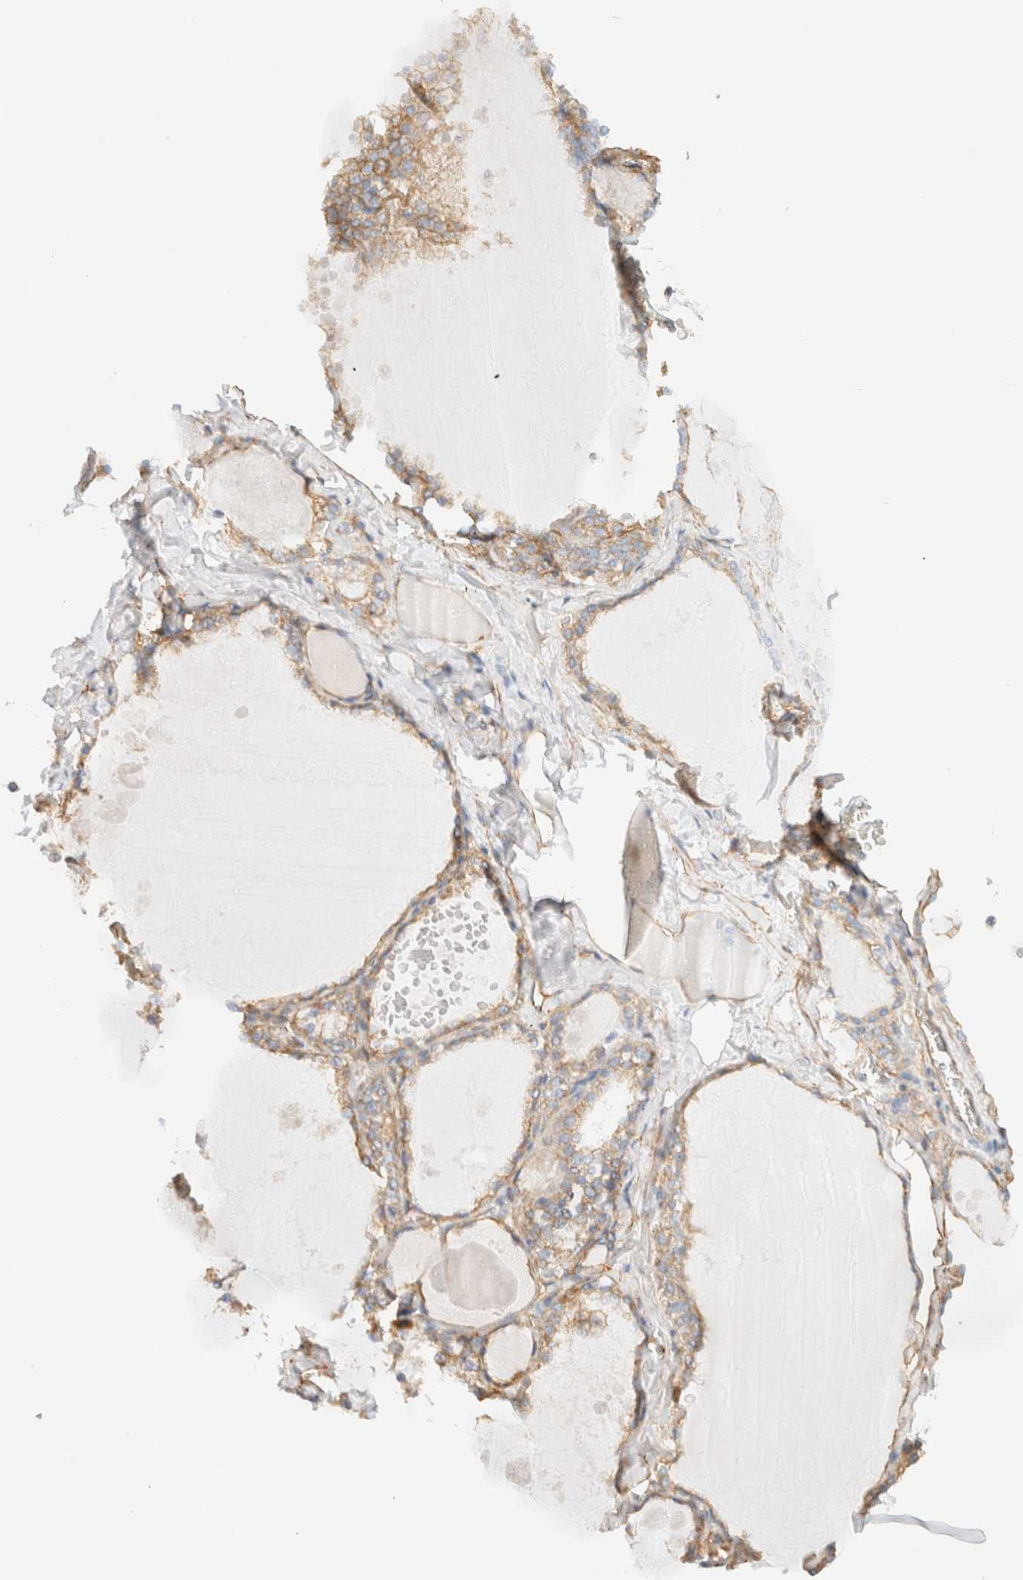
{"staining": {"intensity": "weak", "quantity": ">75%", "location": "cytoplasmic/membranous"}, "tissue": "thyroid gland", "cell_type": "Glandular cells", "image_type": "normal", "snomed": [{"axis": "morphology", "description": "Normal tissue, NOS"}, {"axis": "topography", "description": "Thyroid gland"}], "caption": "This micrograph exhibits normal thyroid gland stained with IHC to label a protein in brown. The cytoplasmic/membranous of glandular cells show weak positivity for the protein. Nuclei are counter-stained blue.", "gene": "CYB5R4", "patient": {"sex": "male", "age": 56}}